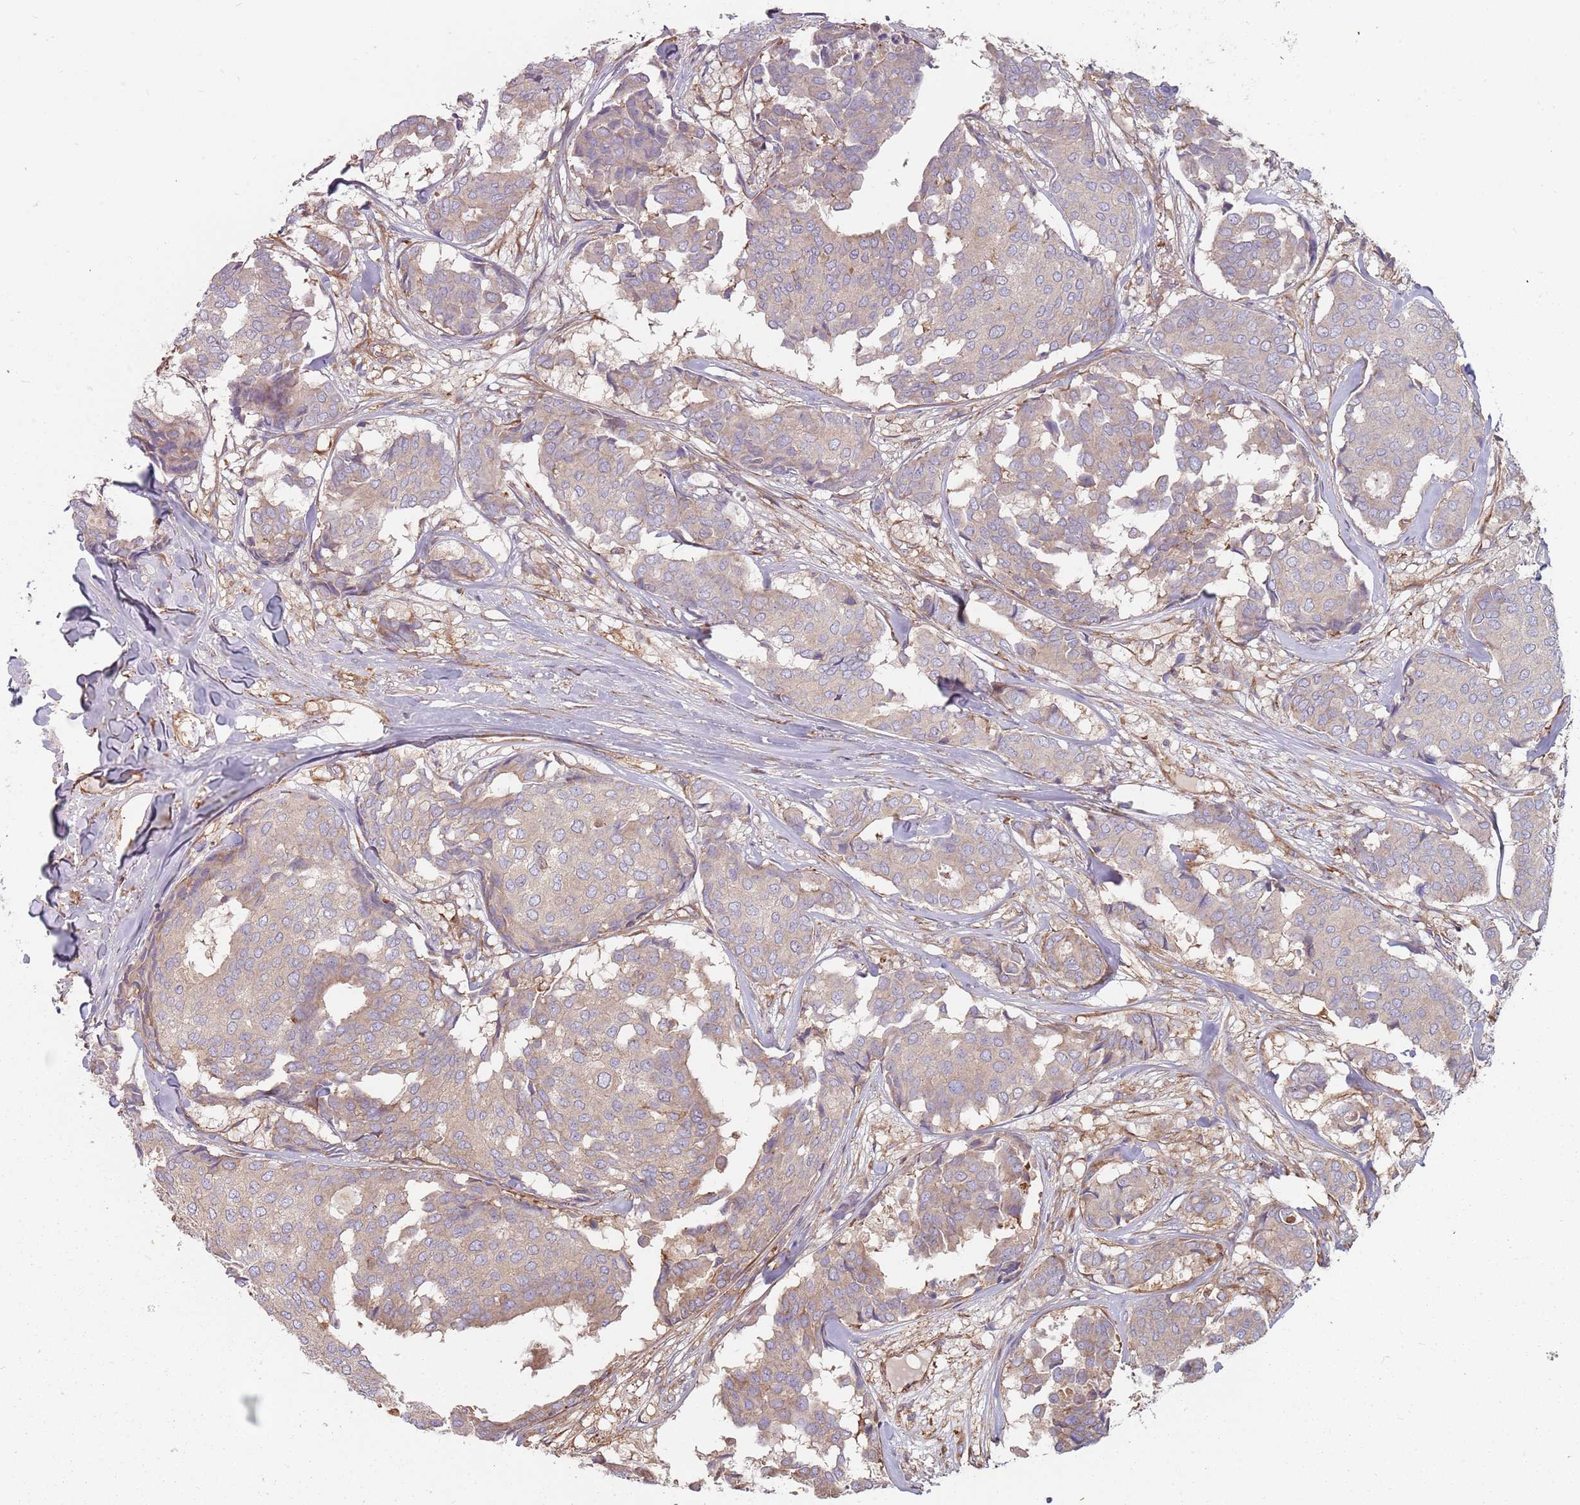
{"staining": {"intensity": "negative", "quantity": "none", "location": "none"}, "tissue": "breast cancer", "cell_type": "Tumor cells", "image_type": "cancer", "snomed": [{"axis": "morphology", "description": "Duct carcinoma"}, {"axis": "topography", "description": "Breast"}], "caption": "Immunohistochemical staining of breast cancer exhibits no significant expression in tumor cells.", "gene": "SPDL1", "patient": {"sex": "female", "age": 75}}